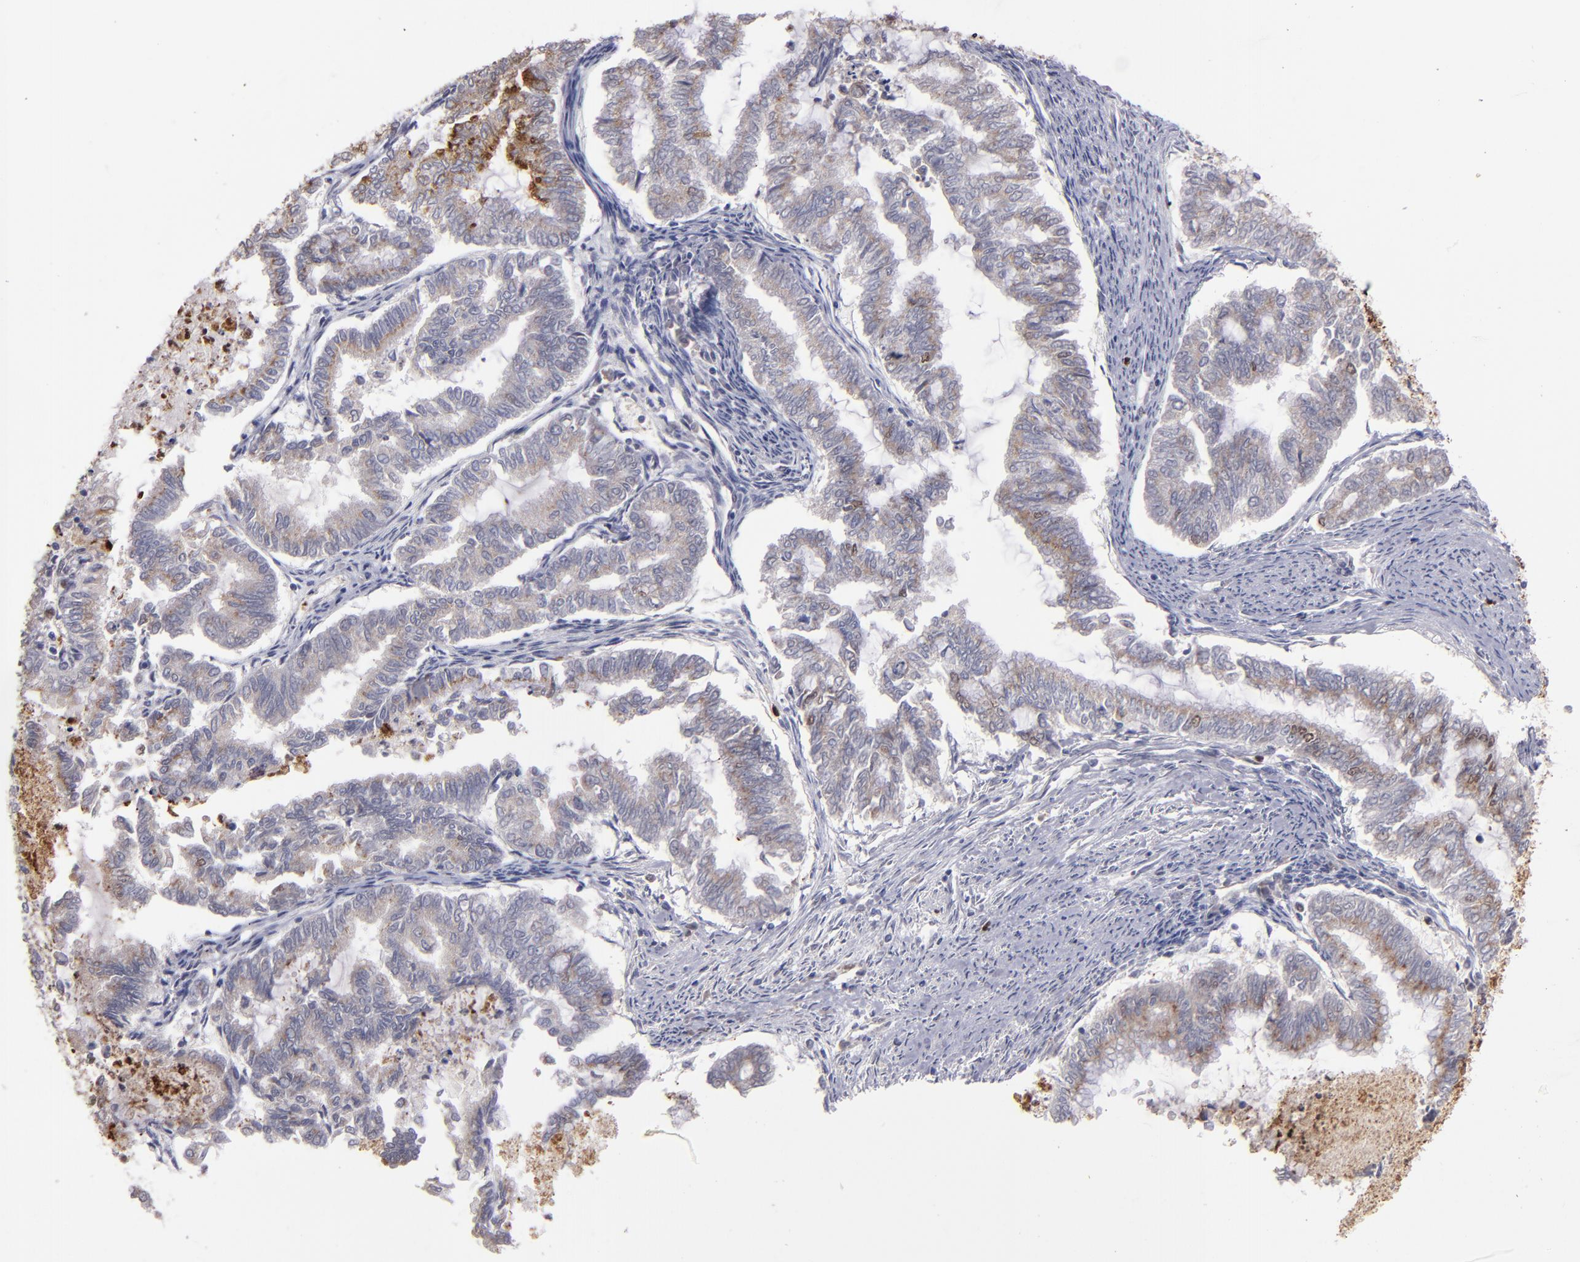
{"staining": {"intensity": "moderate", "quantity": ">75%", "location": "cytoplasmic/membranous"}, "tissue": "endometrial cancer", "cell_type": "Tumor cells", "image_type": "cancer", "snomed": [{"axis": "morphology", "description": "Adenocarcinoma, NOS"}, {"axis": "topography", "description": "Endometrium"}], "caption": "IHC of endometrial adenocarcinoma demonstrates medium levels of moderate cytoplasmic/membranous staining in about >75% of tumor cells. The protein is shown in brown color, while the nuclei are stained blue.", "gene": "RREB1", "patient": {"sex": "female", "age": 79}}